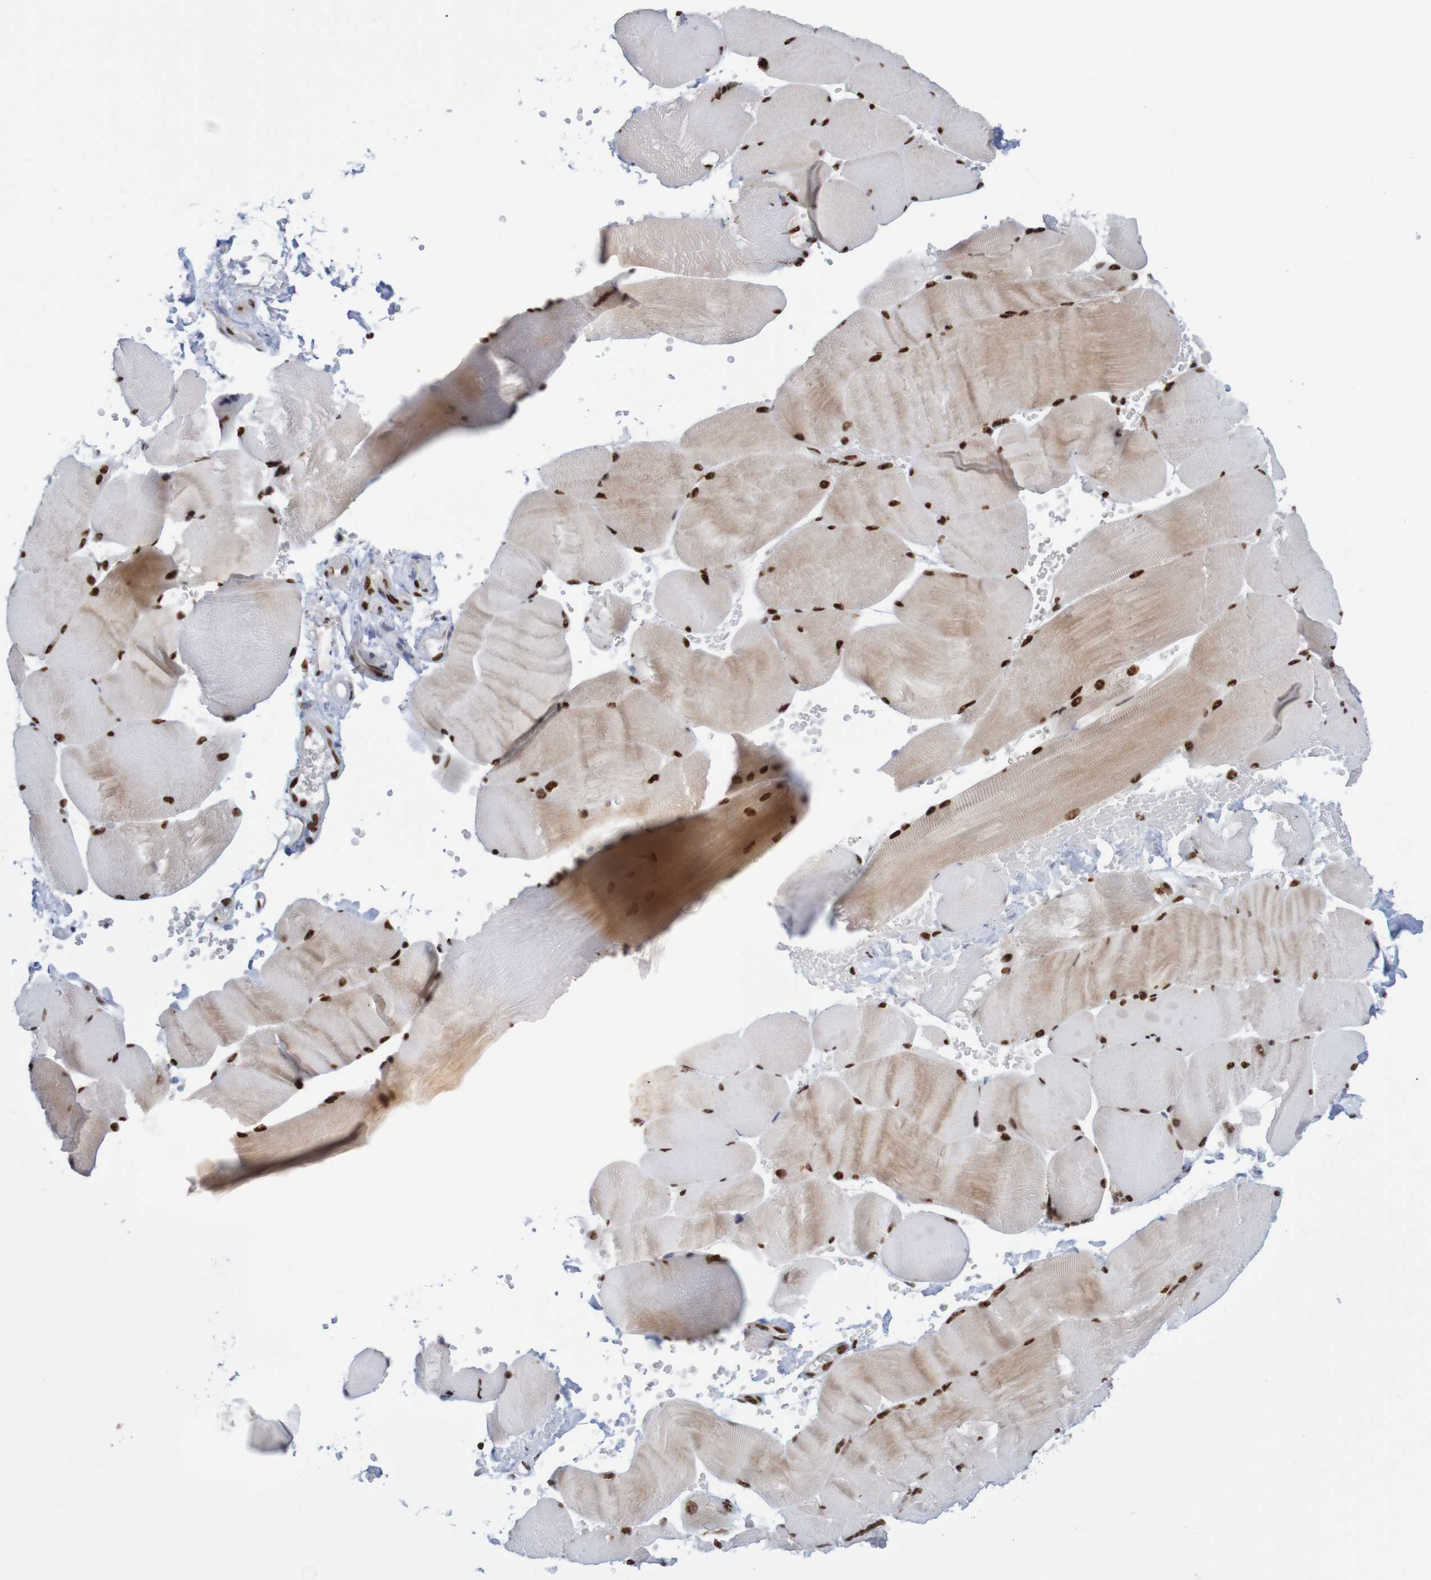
{"staining": {"intensity": "strong", "quantity": ">75%", "location": "nuclear"}, "tissue": "skeletal muscle", "cell_type": "Myocytes", "image_type": "normal", "snomed": [{"axis": "morphology", "description": "Normal tissue, NOS"}, {"axis": "topography", "description": "Skin"}, {"axis": "topography", "description": "Skeletal muscle"}], "caption": "This histopathology image shows immunohistochemistry (IHC) staining of benign human skeletal muscle, with high strong nuclear expression in about >75% of myocytes.", "gene": "THRAP3", "patient": {"sex": "male", "age": 83}}